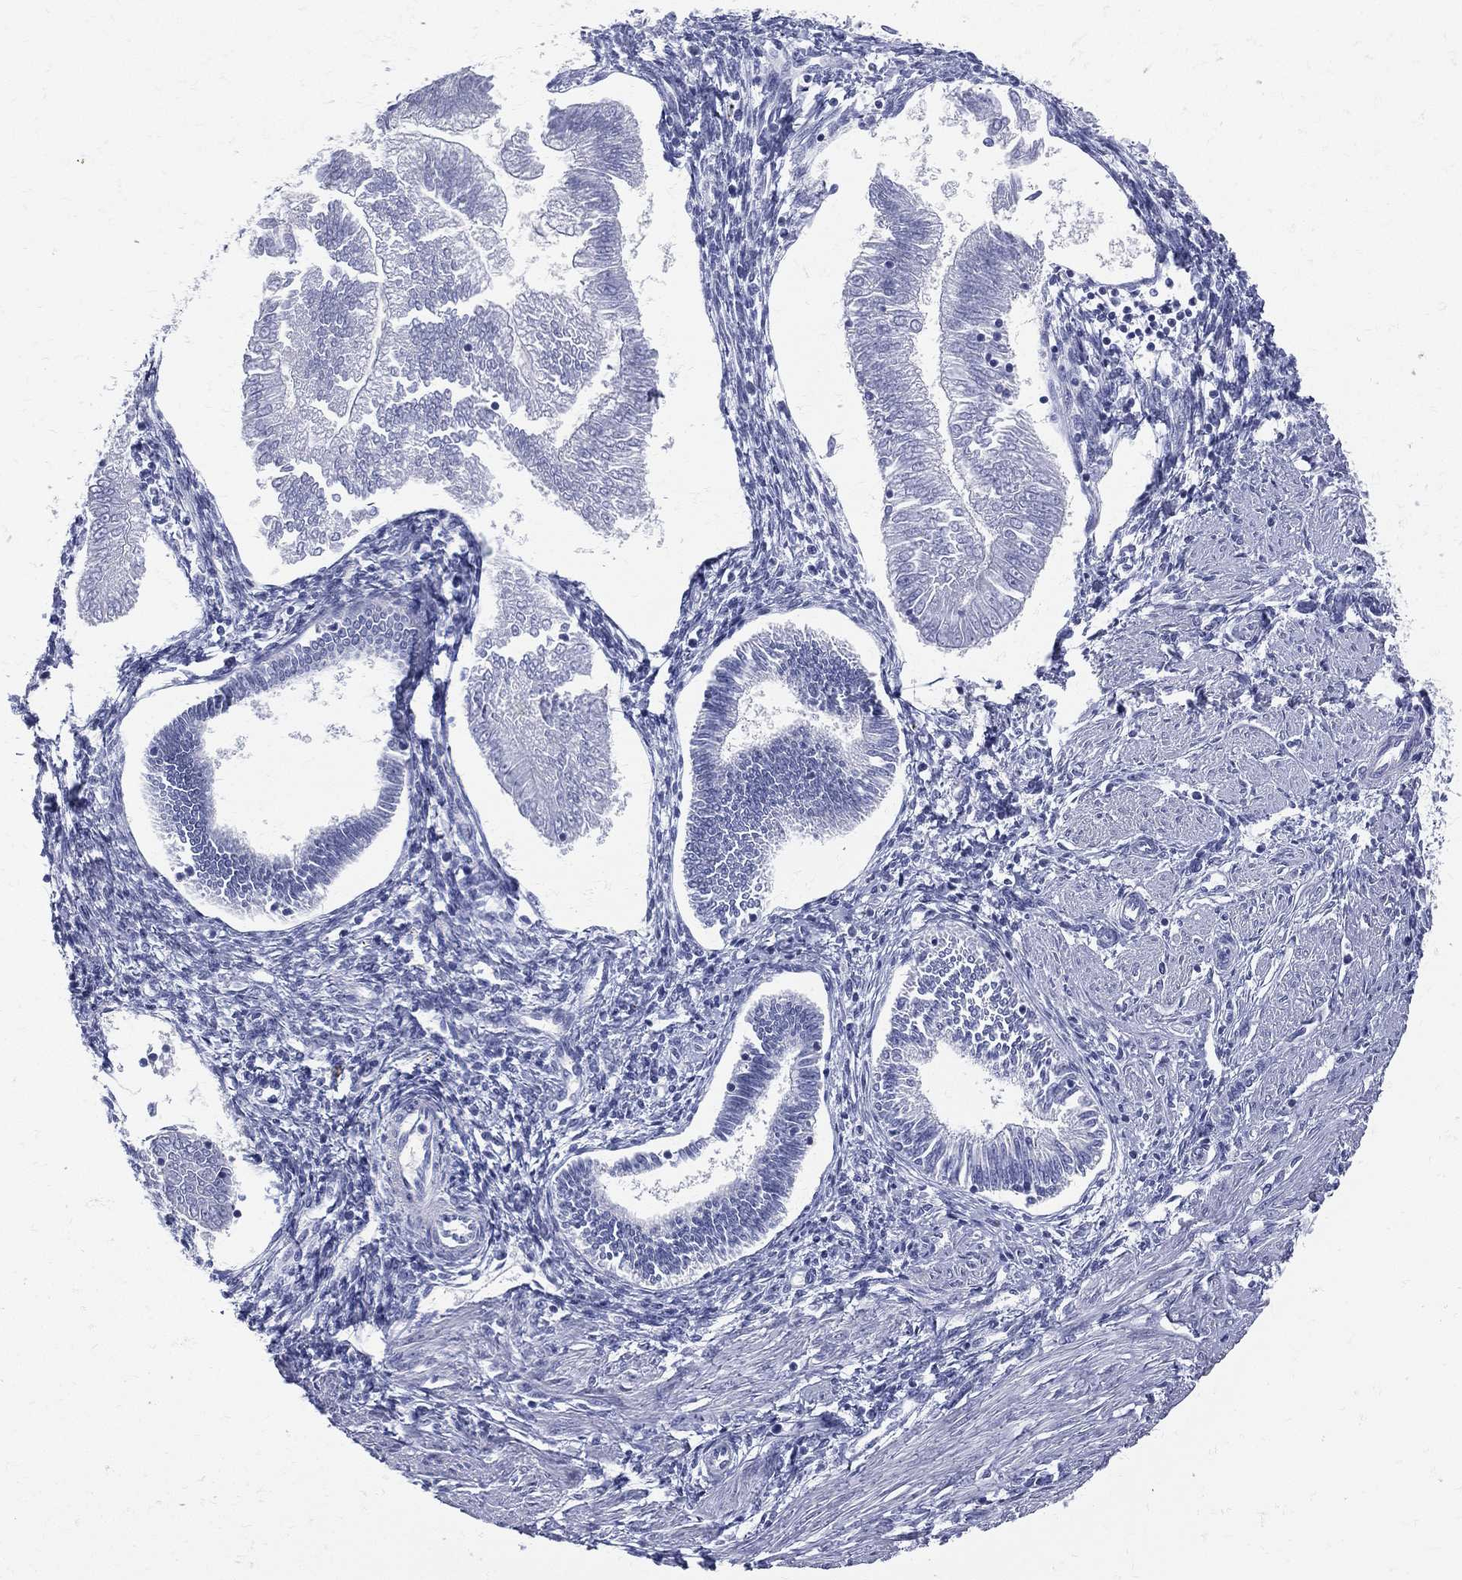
{"staining": {"intensity": "negative", "quantity": "none", "location": "none"}, "tissue": "endometrial cancer", "cell_type": "Tumor cells", "image_type": "cancer", "snomed": [{"axis": "morphology", "description": "Adenocarcinoma, NOS"}, {"axis": "topography", "description": "Endometrium"}], "caption": "Adenocarcinoma (endometrial) was stained to show a protein in brown. There is no significant positivity in tumor cells.", "gene": "ETNPPL", "patient": {"sex": "female", "age": 53}}